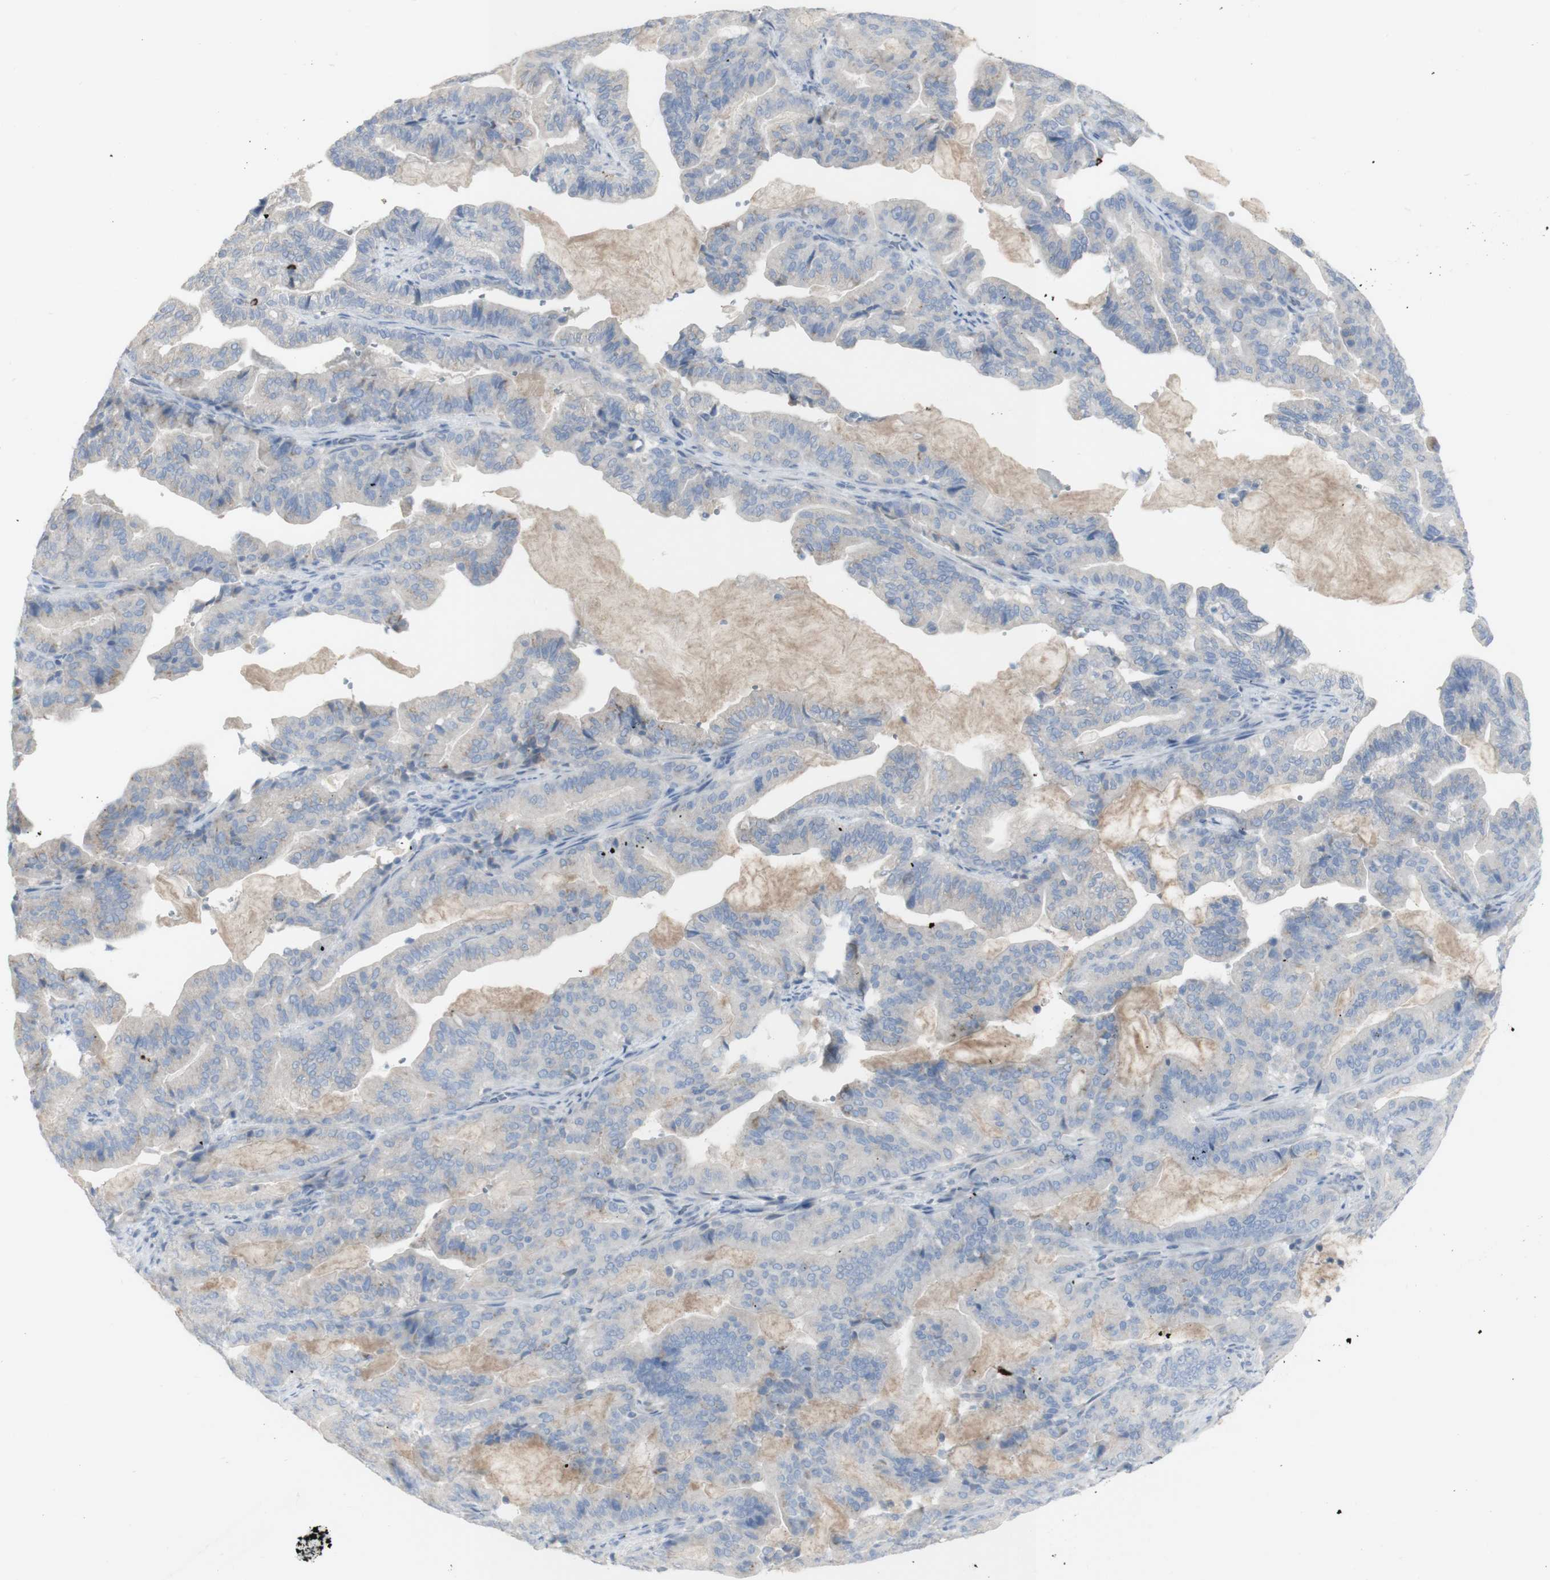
{"staining": {"intensity": "weak", "quantity": "<25%", "location": "cytoplasmic/membranous"}, "tissue": "pancreatic cancer", "cell_type": "Tumor cells", "image_type": "cancer", "snomed": [{"axis": "morphology", "description": "Adenocarcinoma, NOS"}, {"axis": "topography", "description": "Pancreas"}], "caption": "DAB immunohistochemical staining of pancreatic adenocarcinoma reveals no significant staining in tumor cells. Nuclei are stained in blue.", "gene": "CD207", "patient": {"sex": "male", "age": 63}}